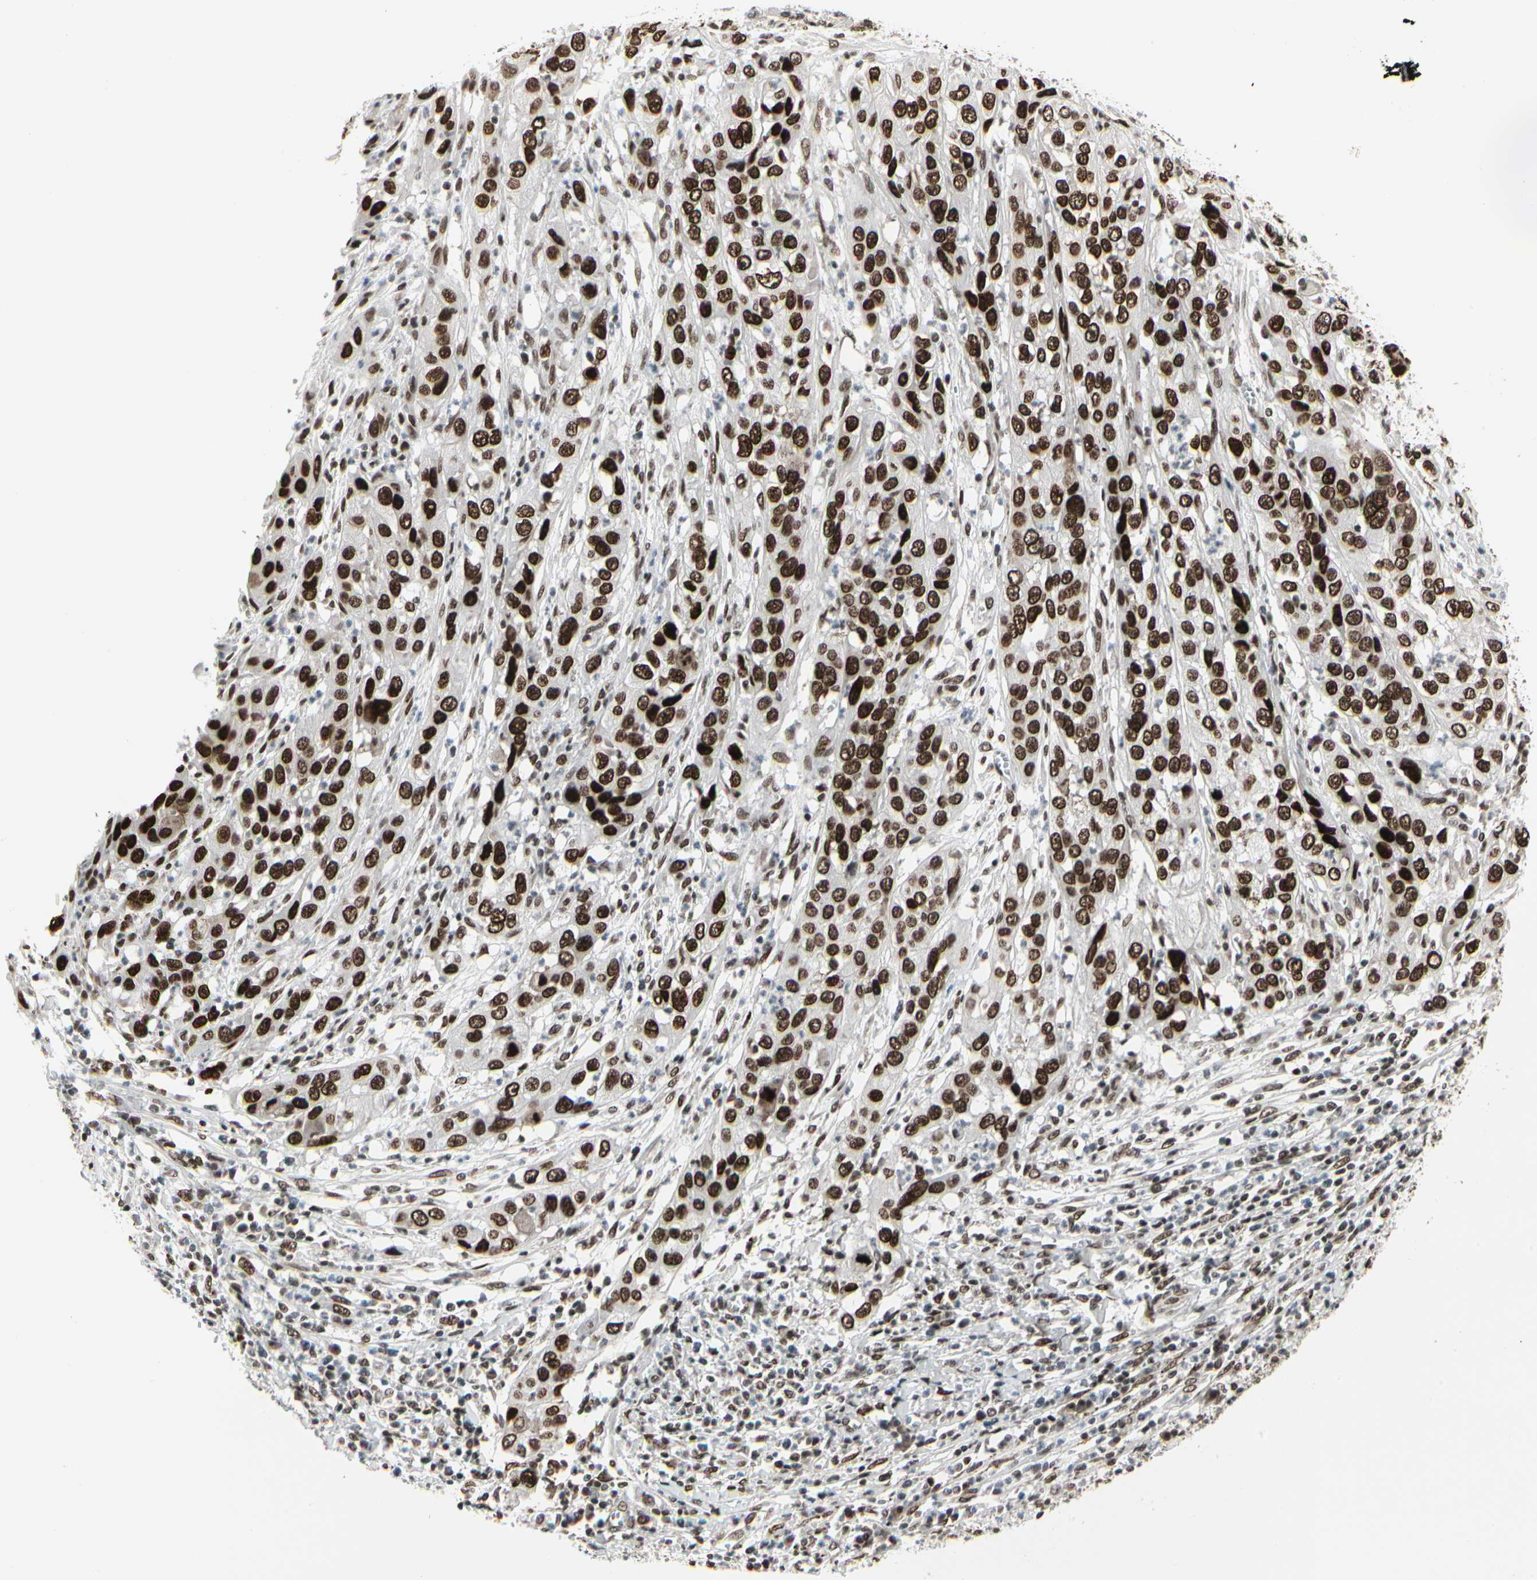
{"staining": {"intensity": "strong", "quantity": ">75%", "location": "nuclear"}, "tissue": "cervical cancer", "cell_type": "Tumor cells", "image_type": "cancer", "snomed": [{"axis": "morphology", "description": "Squamous cell carcinoma, NOS"}, {"axis": "topography", "description": "Cervix"}], "caption": "Immunohistochemistry micrograph of human cervical cancer (squamous cell carcinoma) stained for a protein (brown), which displays high levels of strong nuclear staining in about >75% of tumor cells.", "gene": "HMG20A", "patient": {"sex": "female", "age": 32}}